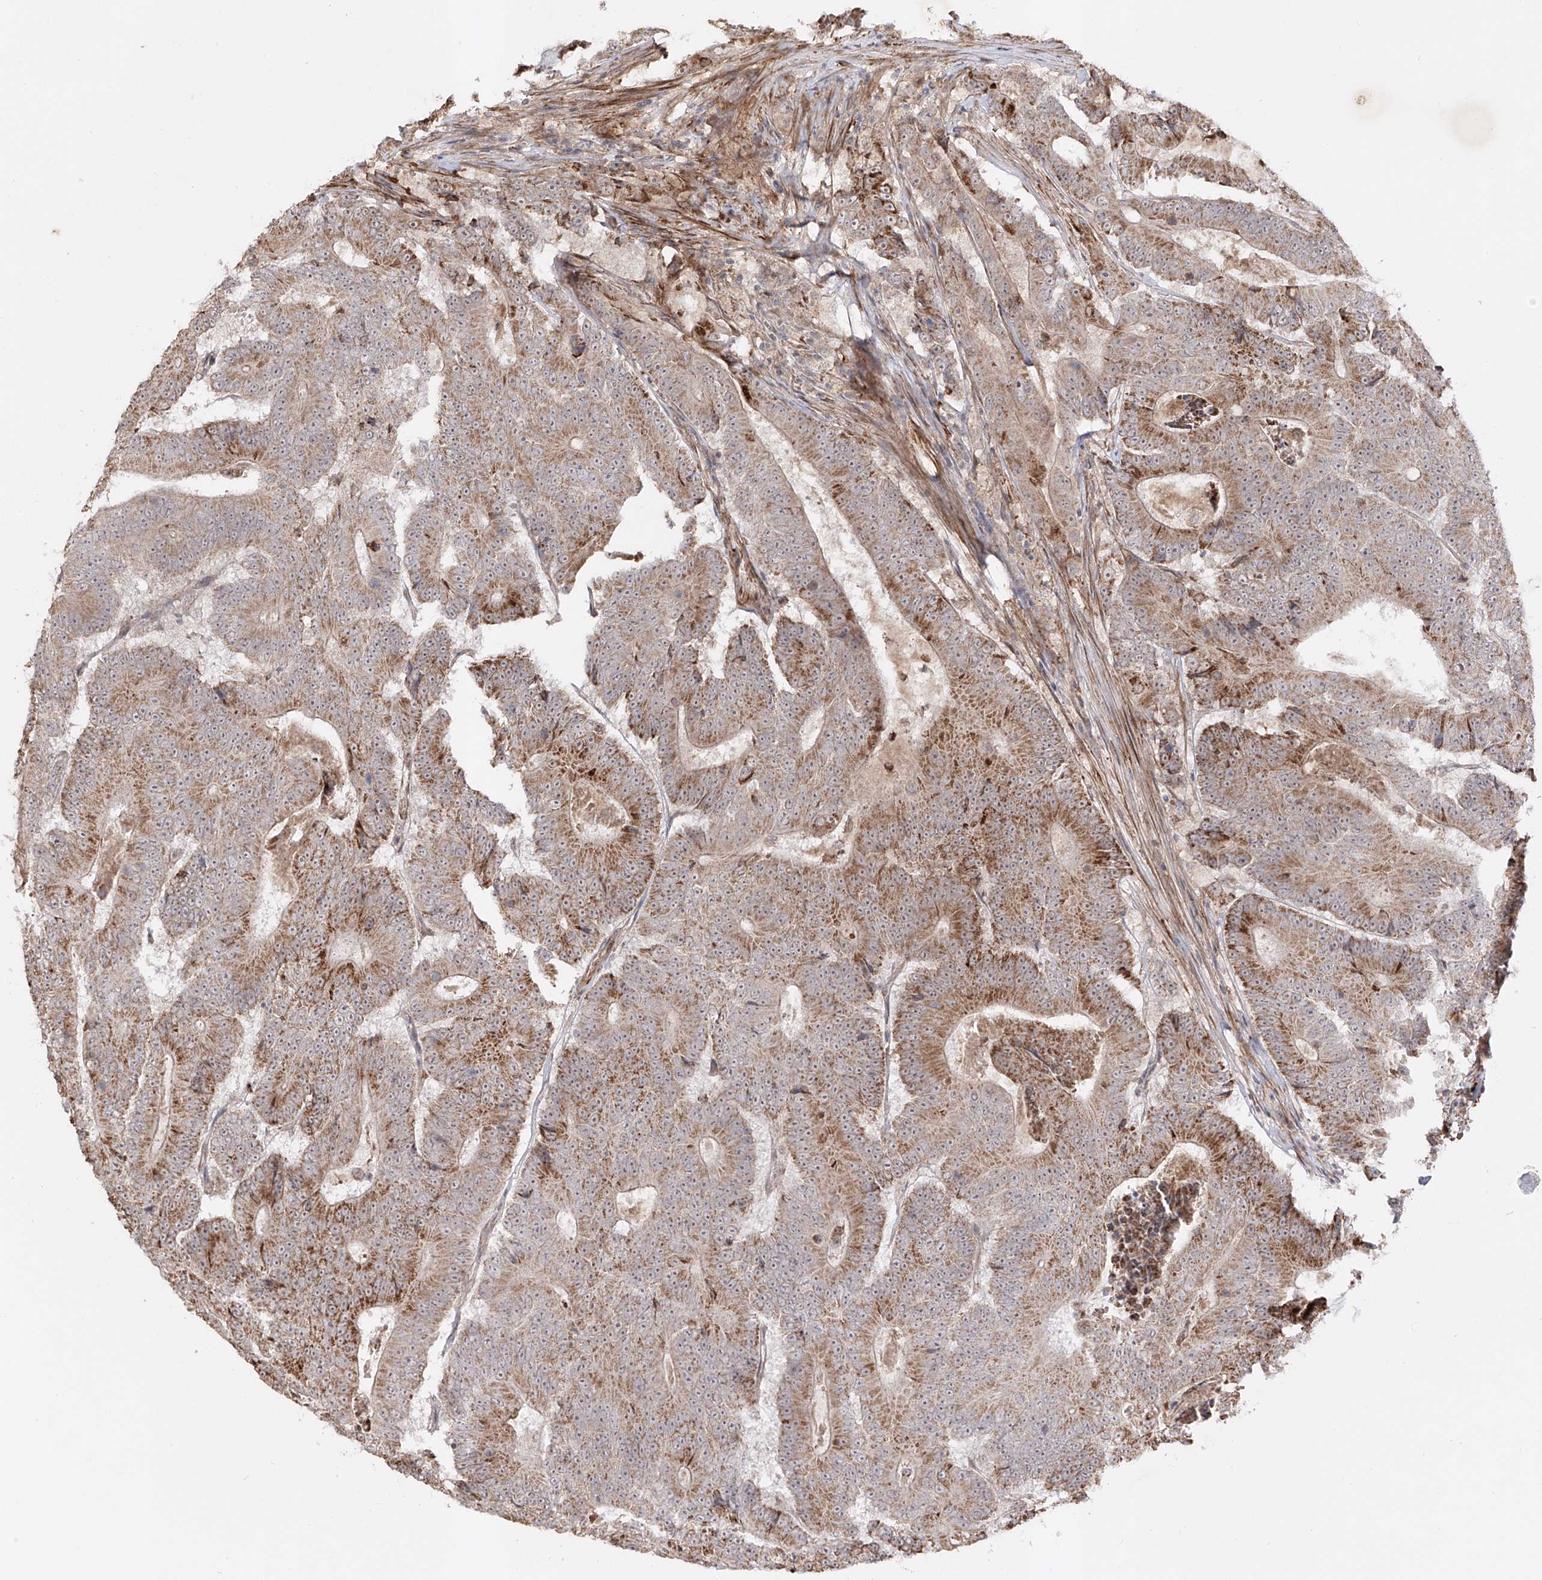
{"staining": {"intensity": "moderate", "quantity": ">75%", "location": "cytoplasmic/membranous"}, "tissue": "colorectal cancer", "cell_type": "Tumor cells", "image_type": "cancer", "snomed": [{"axis": "morphology", "description": "Adenocarcinoma, NOS"}, {"axis": "topography", "description": "Colon"}], "caption": "Colorectal cancer (adenocarcinoma) tissue exhibits moderate cytoplasmic/membranous positivity in approximately >75% of tumor cells, visualized by immunohistochemistry.", "gene": "KDM1B", "patient": {"sex": "male", "age": 83}}